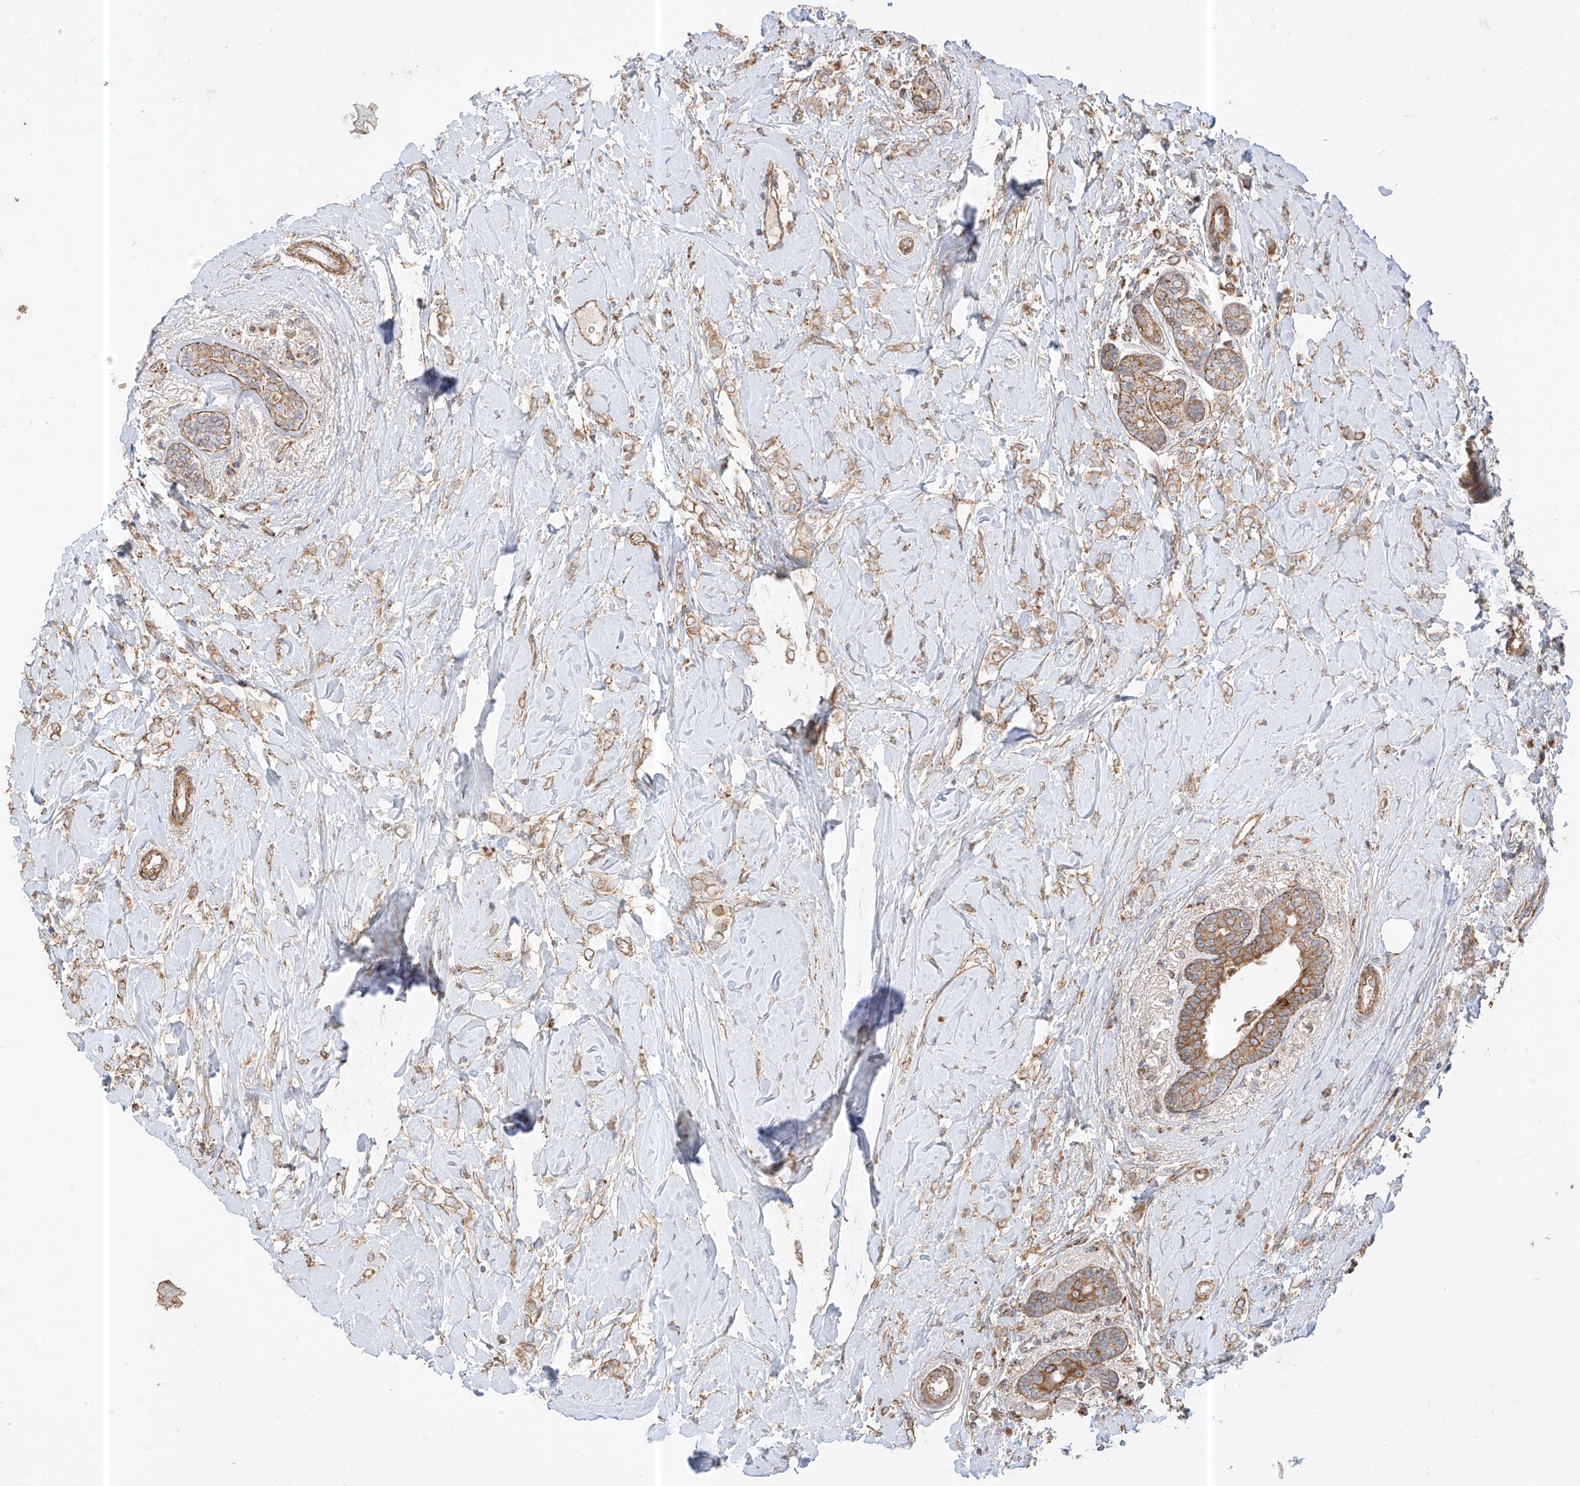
{"staining": {"intensity": "moderate", "quantity": ">75%", "location": "cytoplasmic/membranous"}, "tissue": "breast cancer", "cell_type": "Tumor cells", "image_type": "cancer", "snomed": [{"axis": "morphology", "description": "Normal tissue, NOS"}, {"axis": "morphology", "description": "Lobular carcinoma"}, {"axis": "topography", "description": "Breast"}], "caption": "Brown immunohistochemical staining in human breast cancer (lobular carcinoma) shows moderate cytoplasmic/membranous positivity in approximately >75% of tumor cells.", "gene": "PLCL1", "patient": {"sex": "female", "age": 47}}